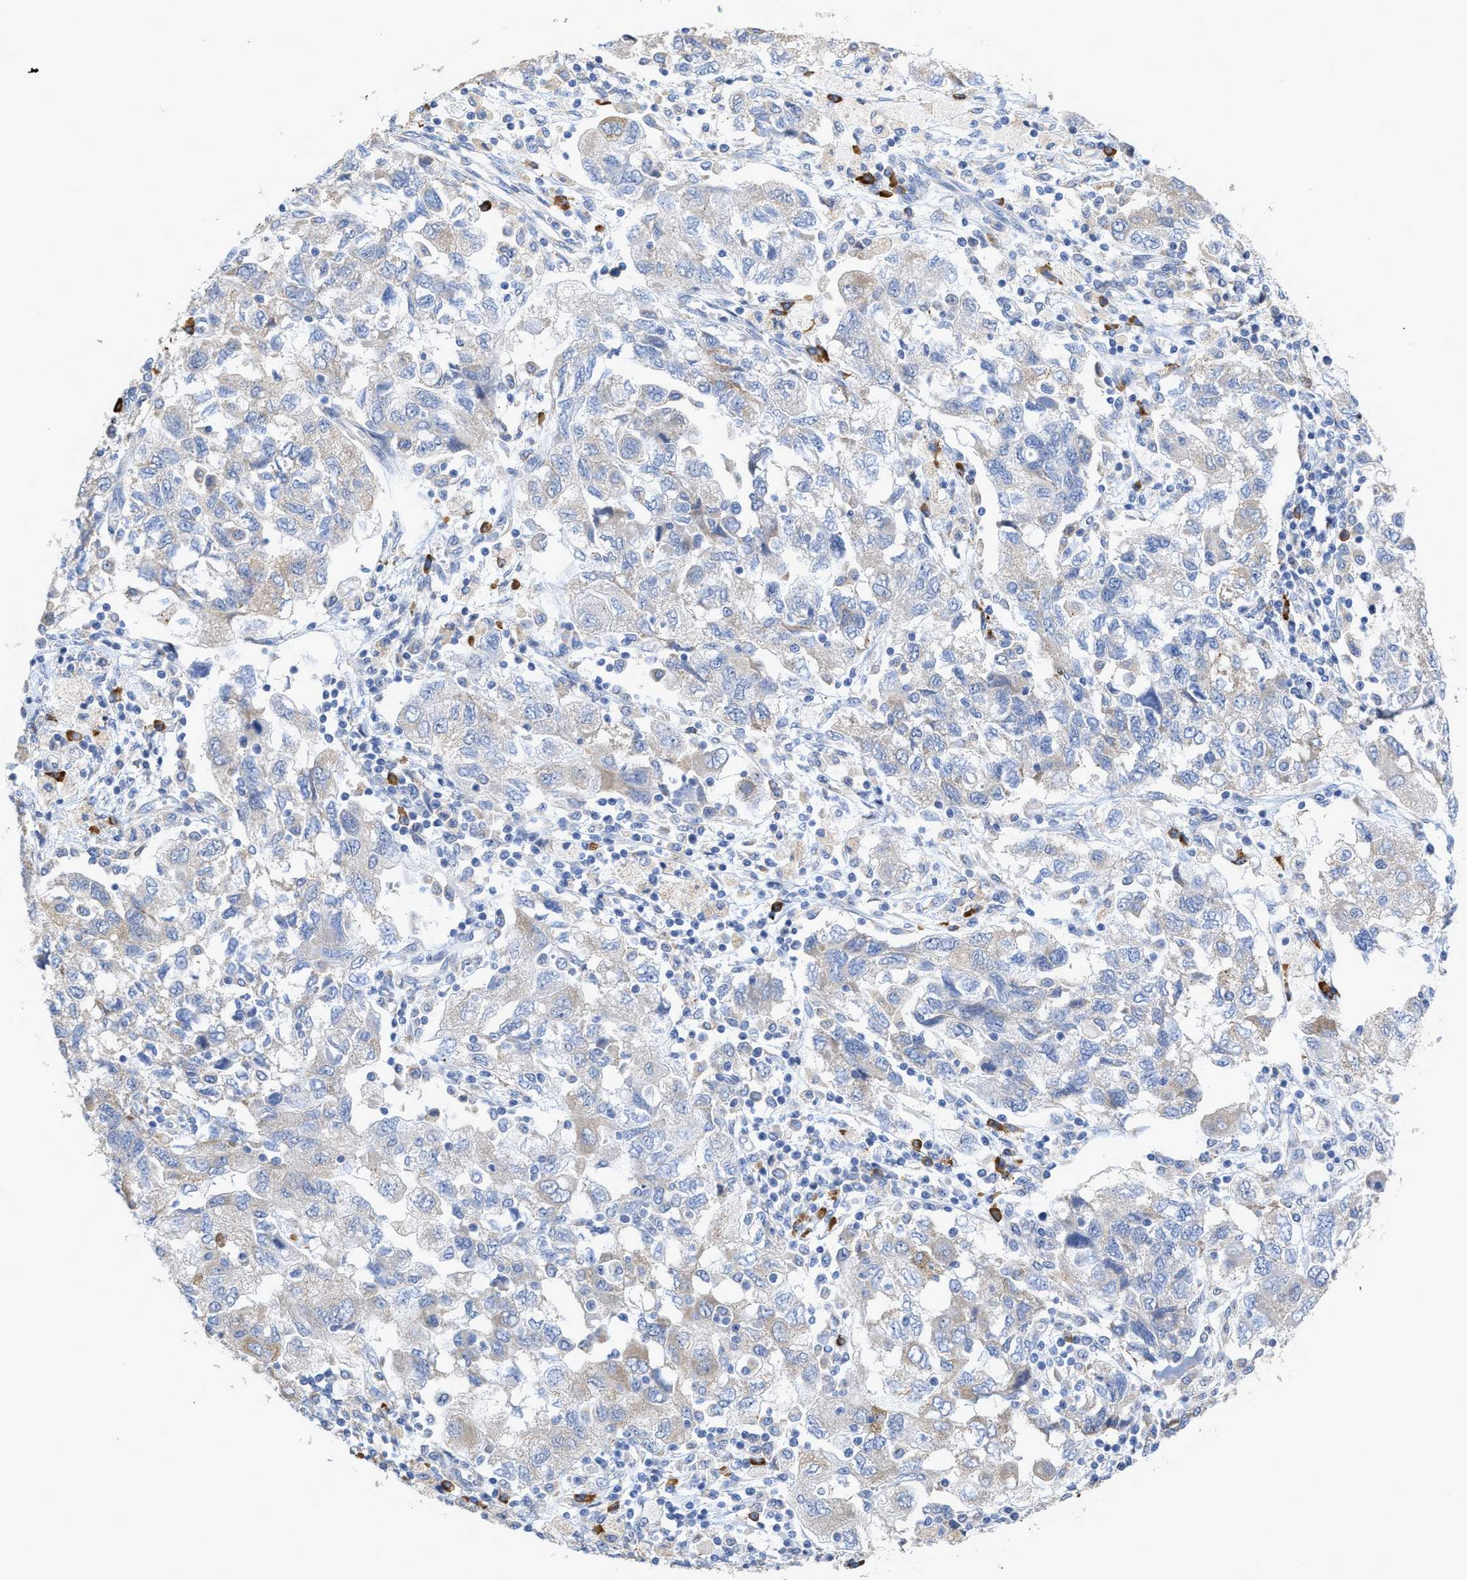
{"staining": {"intensity": "weak", "quantity": "25%-75%", "location": "cytoplasmic/membranous"}, "tissue": "ovarian cancer", "cell_type": "Tumor cells", "image_type": "cancer", "snomed": [{"axis": "morphology", "description": "Carcinoma, NOS"}, {"axis": "morphology", "description": "Cystadenocarcinoma, serous, NOS"}, {"axis": "topography", "description": "Ovary"}], "caption": "Immunohistochemistry (IHC) micrograph of human ovarian cancer stained for a protein (brown), which reveals low levels of weak cytoplasmic/membranous staining in approximately 25%-75% of tumor cells.", "gene": "RYR2", "patient": {"sex": "female", "age": 69}}